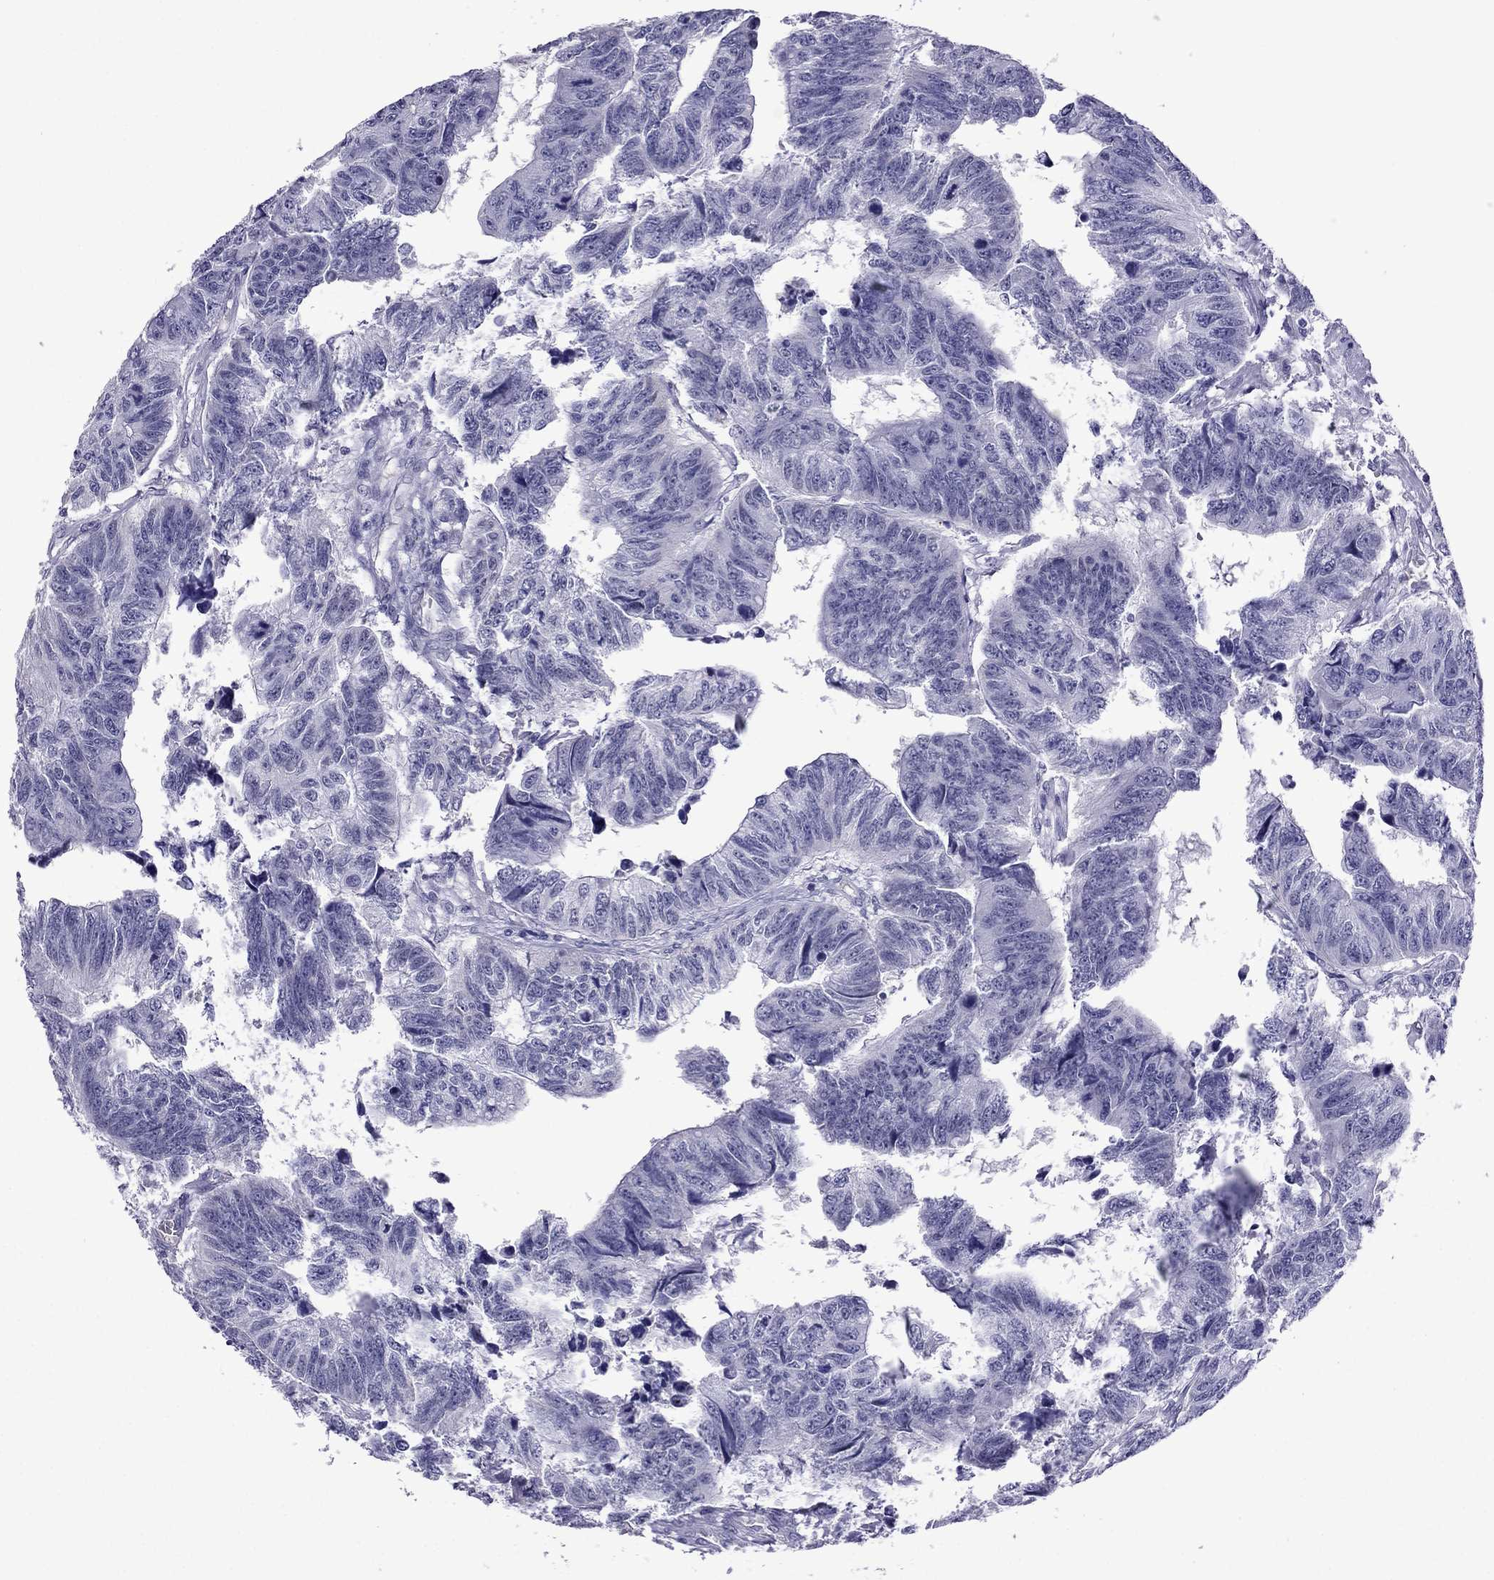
{"staining": {"intensity": "negative", "quantity": "none", "location": "none"}, "tissue": "colorectal cancer", "cell_type": "Tumor cells", "image_type": "cancer", "snomed": [{"axis": "morphology", "description": "Adenocarcinoma, NOS"}, {"axis": "topography", "description": "Rectum"}], "caption": "The micrograph demonstrates no staining of tumor cells in colorectal adenocarcinoma.", "gene": "MYLK3", "patient": {"sex": "female", "age": 85}}